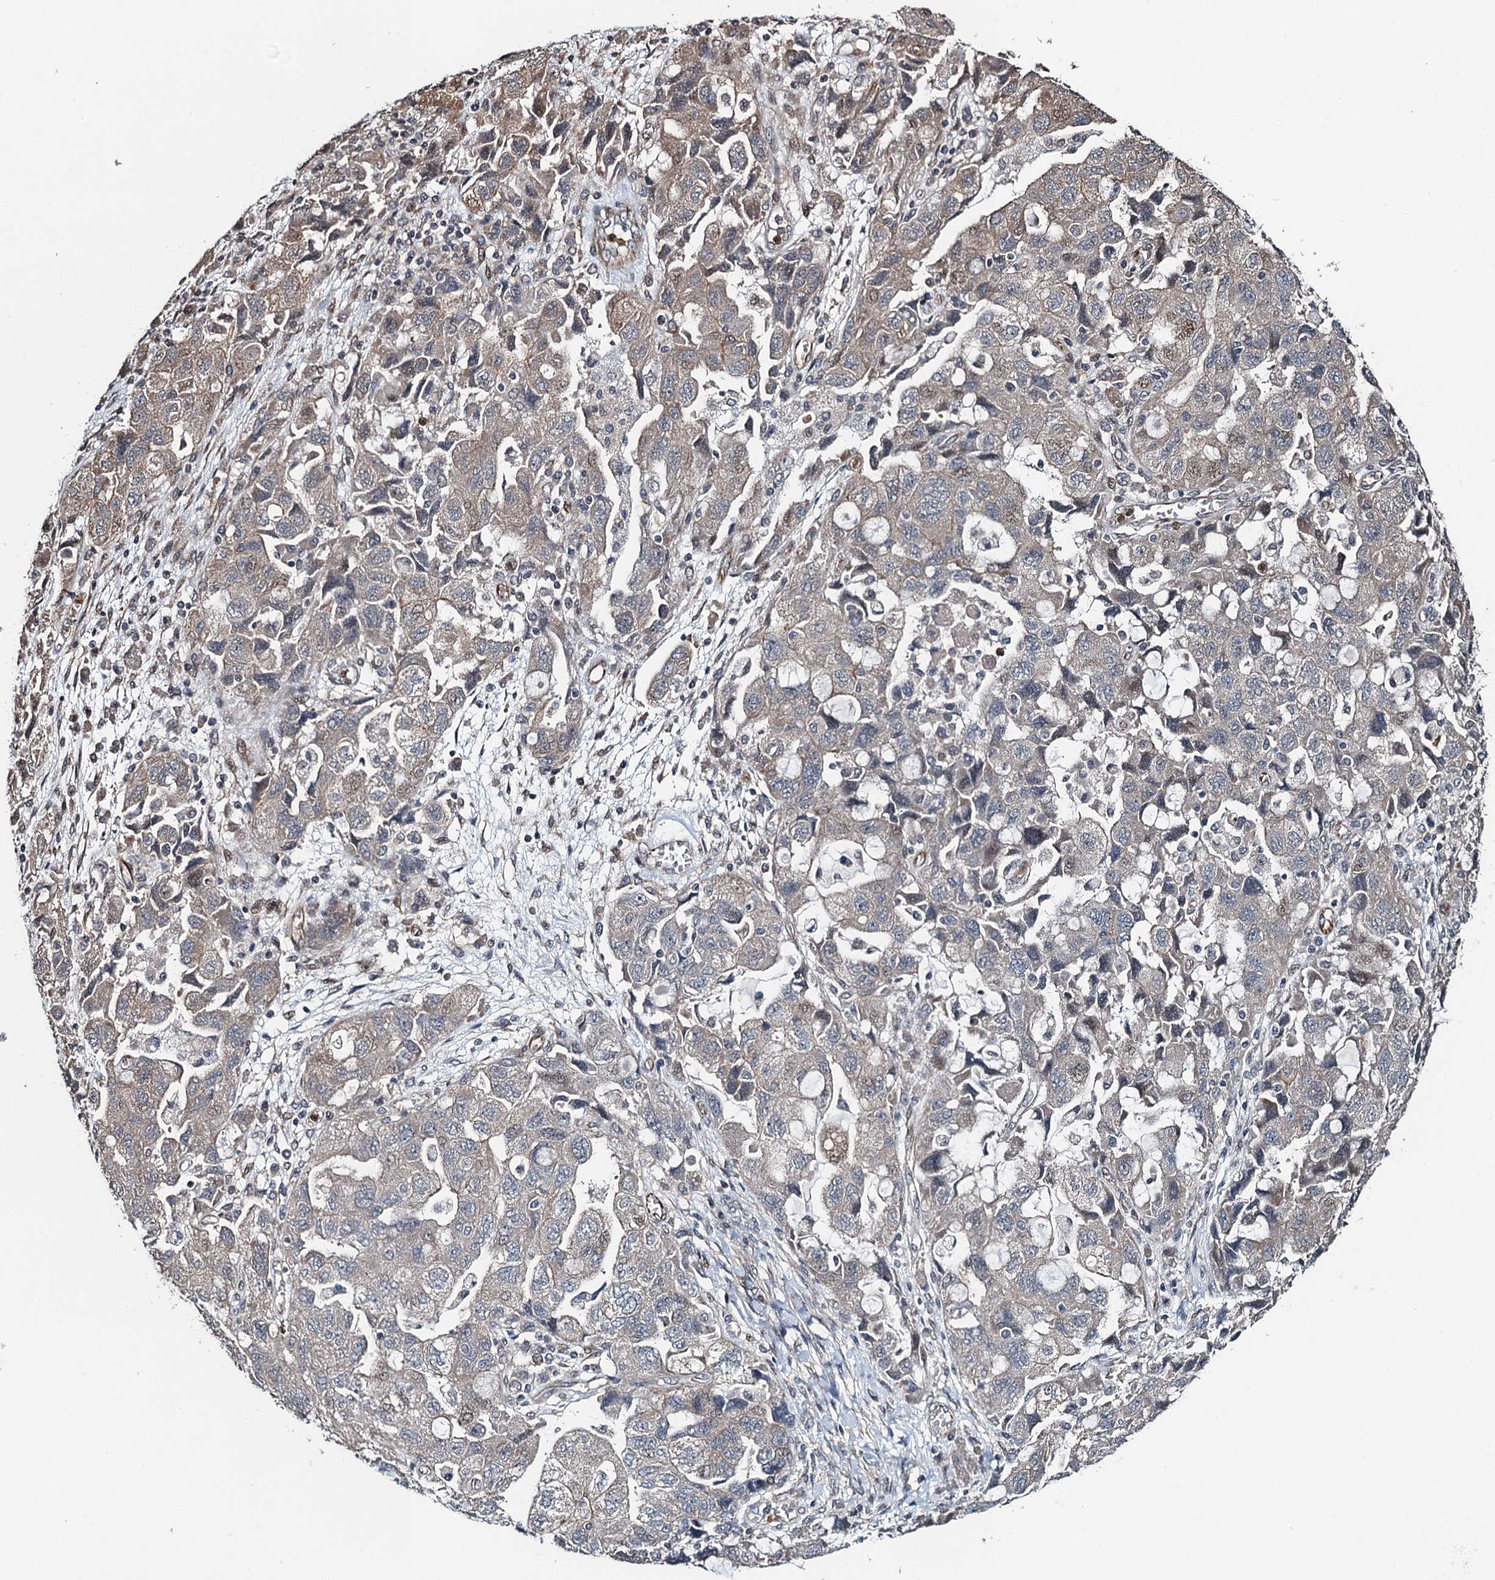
{"staining": {"intensity": "weak", "quantity": "25%-75%", "location": "cytoplasmic/membranous"}, "tissue": "ovarian cancer", "cell_type": "Tumor cells", "image_type": "cancer", "snomed": [{"axis": "morphology", "description": "Carcinoma, NOS"}, {"axis": "morphology", "description": "Cystadenocarcinoma, serous, NOS"}, {"axis": "topography", "description": "Ovary"}], "caption": "This is an image of immunohistochemistry staining of ovarian serous cystadenocarcinoma, which shows weak staining in the cytoplasmic/membranous of tumor cells.", "gene": "WHAMM", "patient": {"sex": "female", "age": 69}}